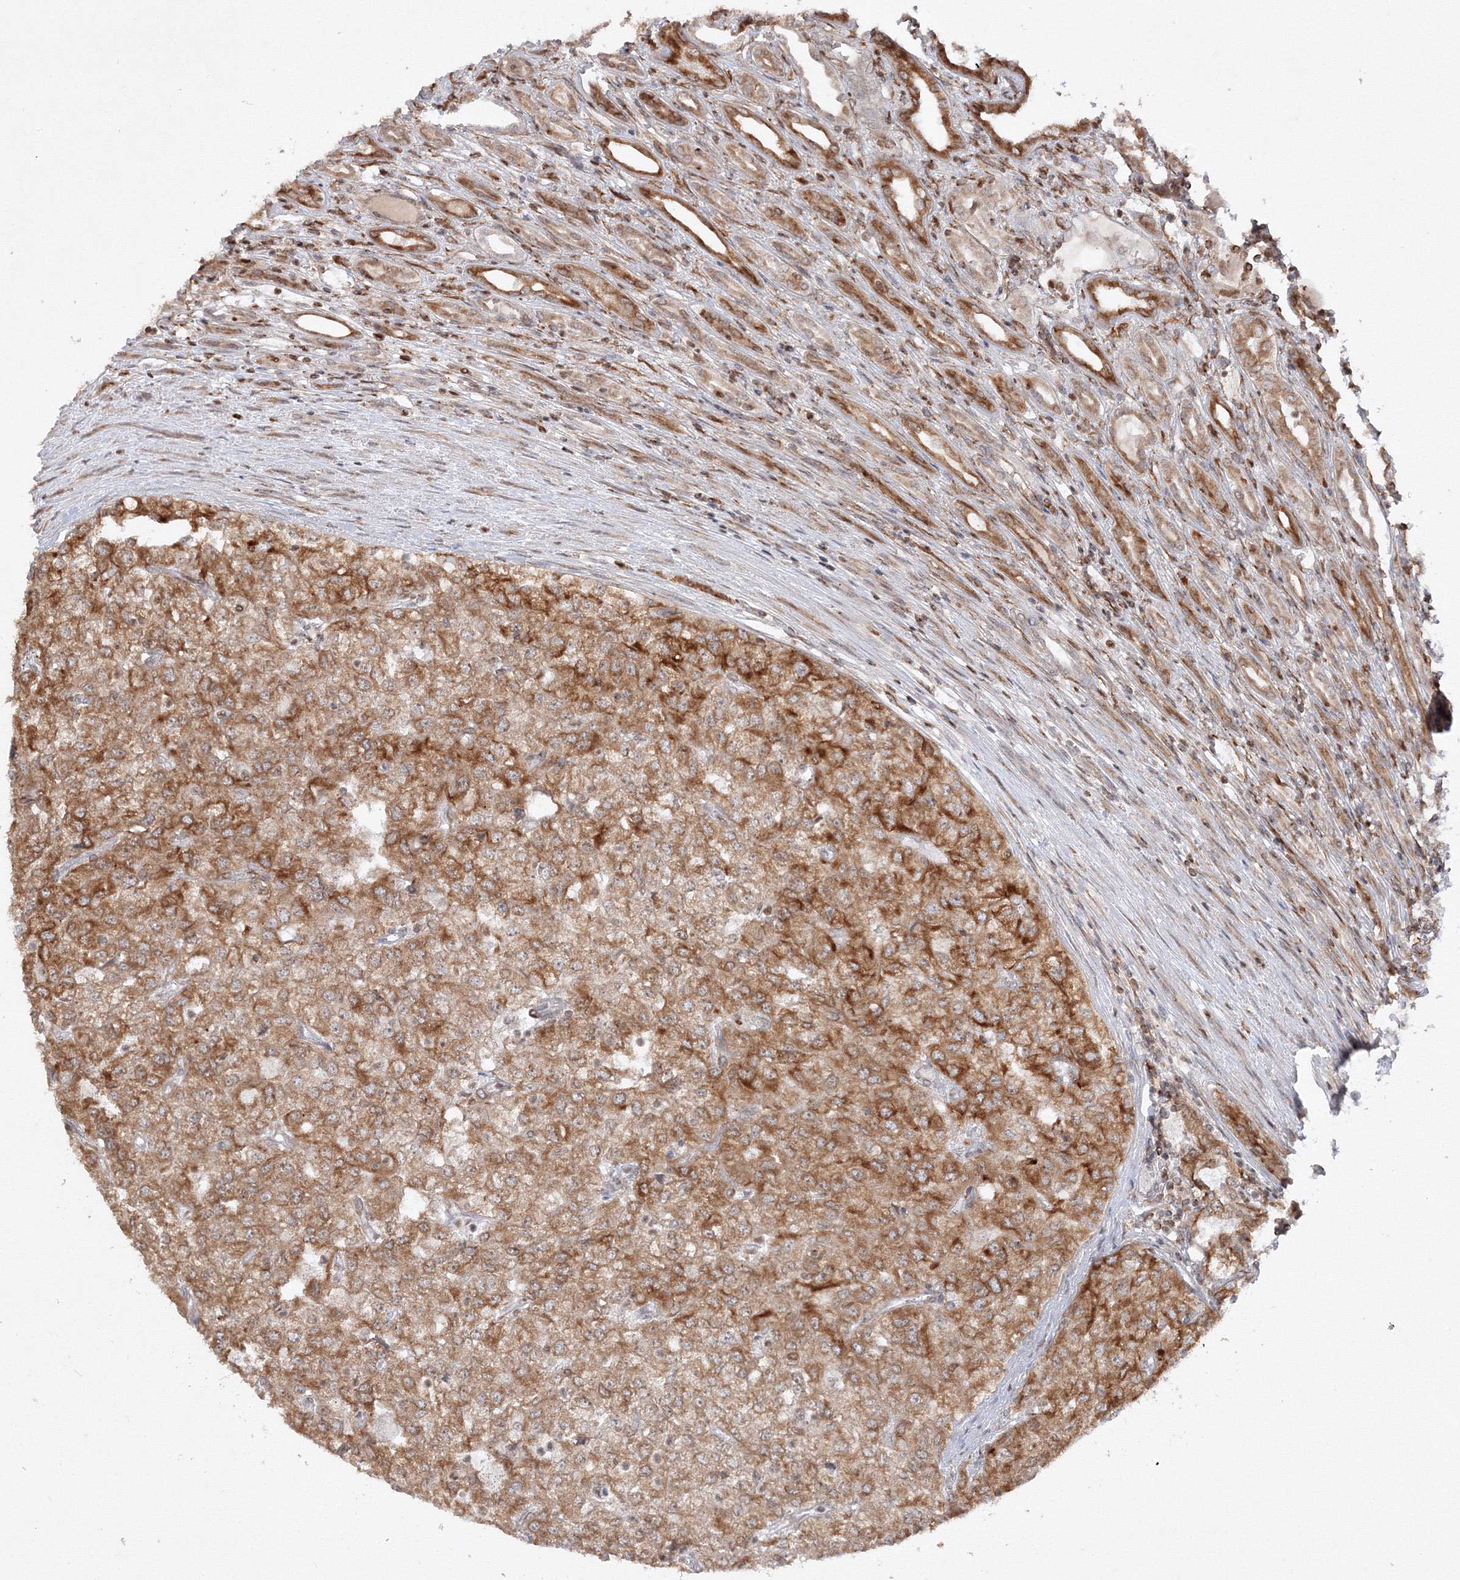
{"staining": {"intensity": "moderate", "quantity": ">75%", "location": "cytoplasmic/membranous"}, "tissue": "renal cancer", "cell_type": "Tumor cells", "image_type": "cancer", "snomed": [{"axis": "morphology", "description": "Adenocarcinoma, NOS"}, {"axis": "topography", "description": "Kidney"}], "caption": "Human adenocarcinoma (renal) stained with a protein marker exhibits moderate staining in tumor cells.", "gene": "TMEM50B", "patient": {"sex": "female", "age": 54}}